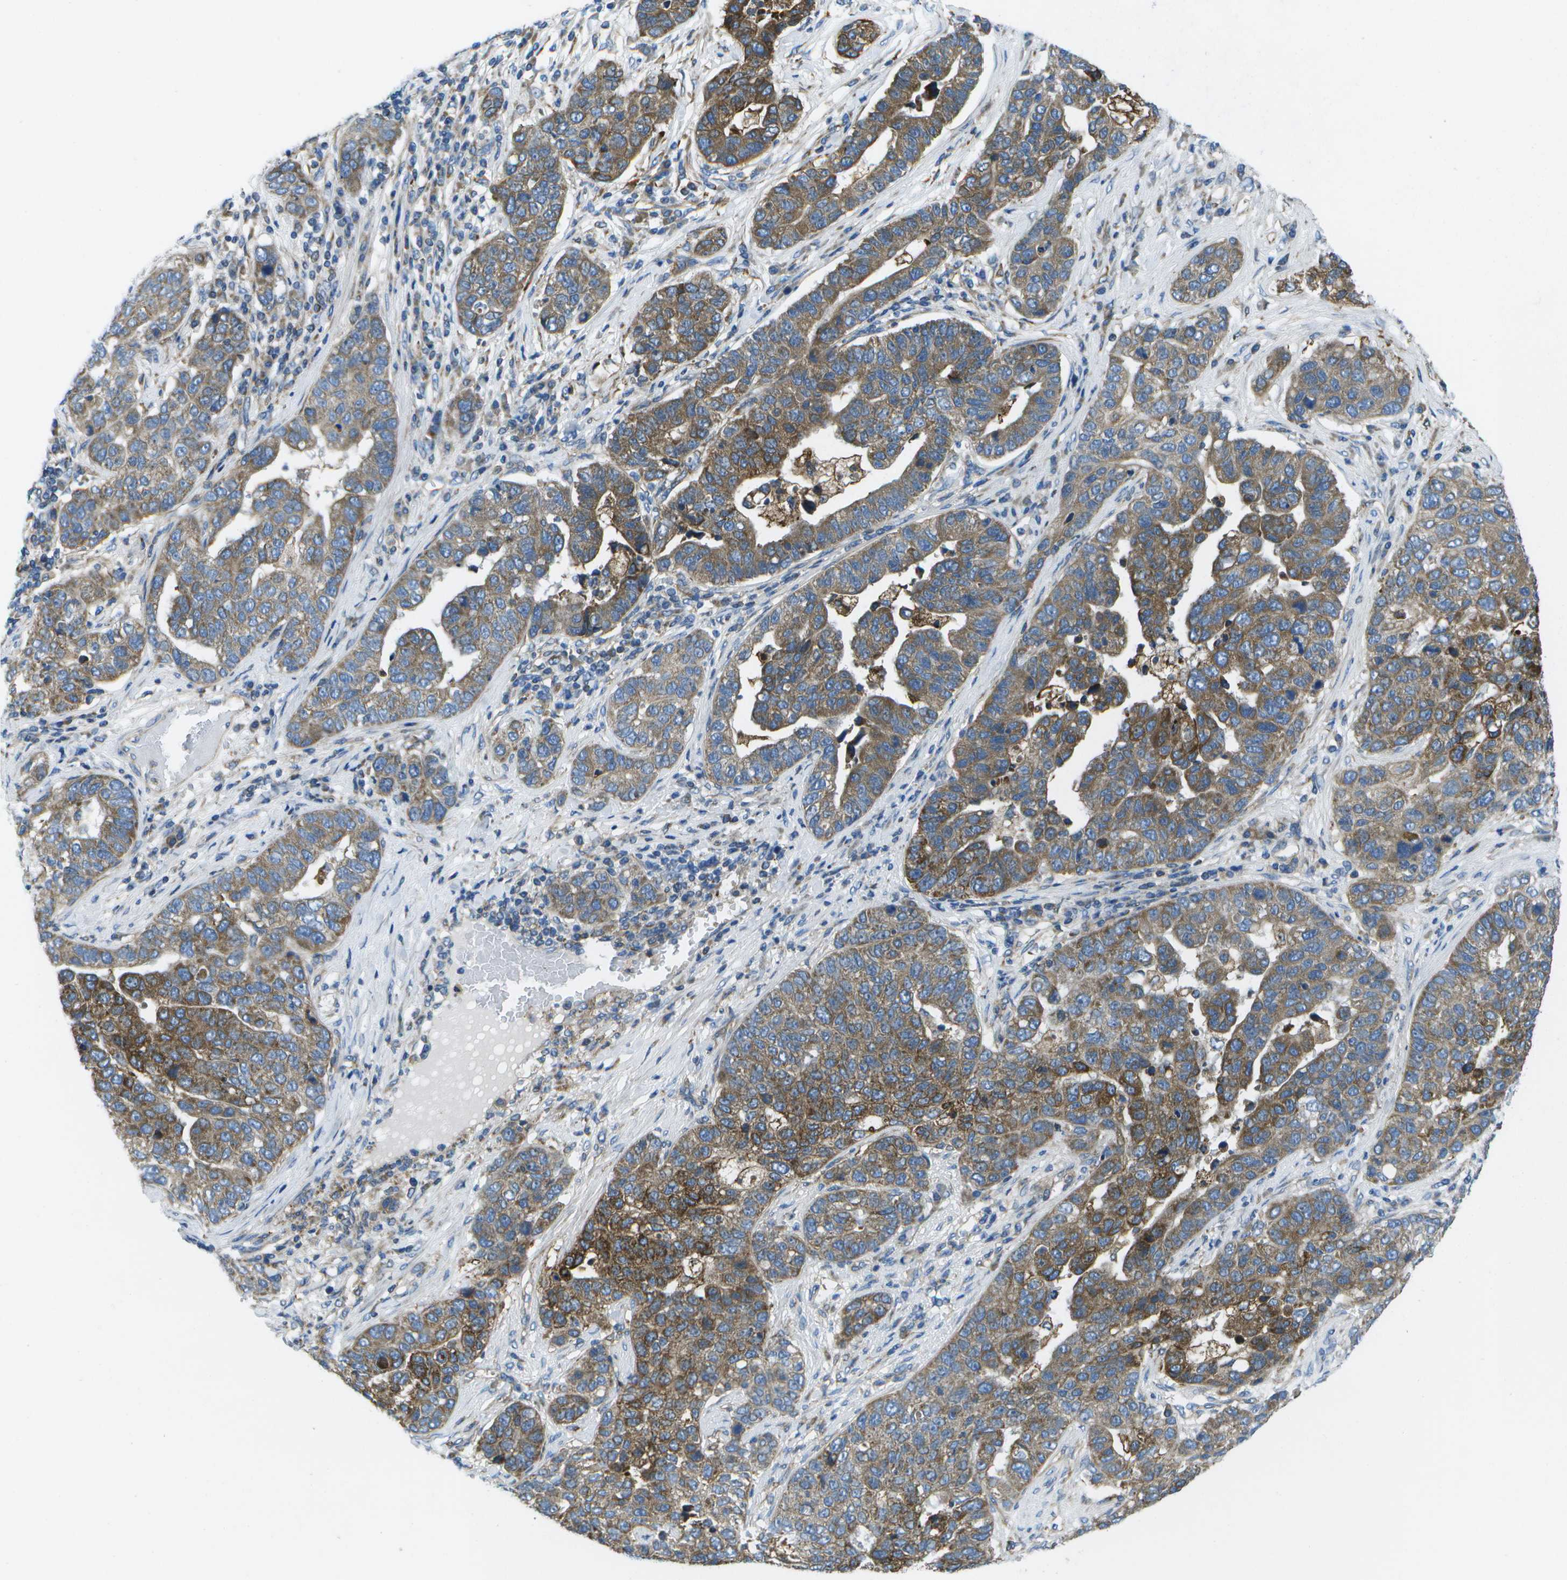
{"staining": {"intensity": "moderate", "quantity": ">75%", "location": "cytoplasmic/membranous"}, "tissue": "pancreatic cancer", "cell_type": "Tumor cells", "image_type": "cancer", "snomed": [{"axis": "morphology", "description": "Adenocarcinoma, NOS"}, {"axis": "topography", "description": "Pancreas"}], "caption": "Immunohistochemistry image of neoplastic tissue: adenocarcinoma (pancreatic) stained using IHC demonstrates medium levels of moderate protein expression localized specifically in the cytoplasmic/membranous of tumor cells, appearing as a cytoplasmic/membranous brown color.", "gene": "GDF5", "patient": {"sex": "female", "age": 61}}